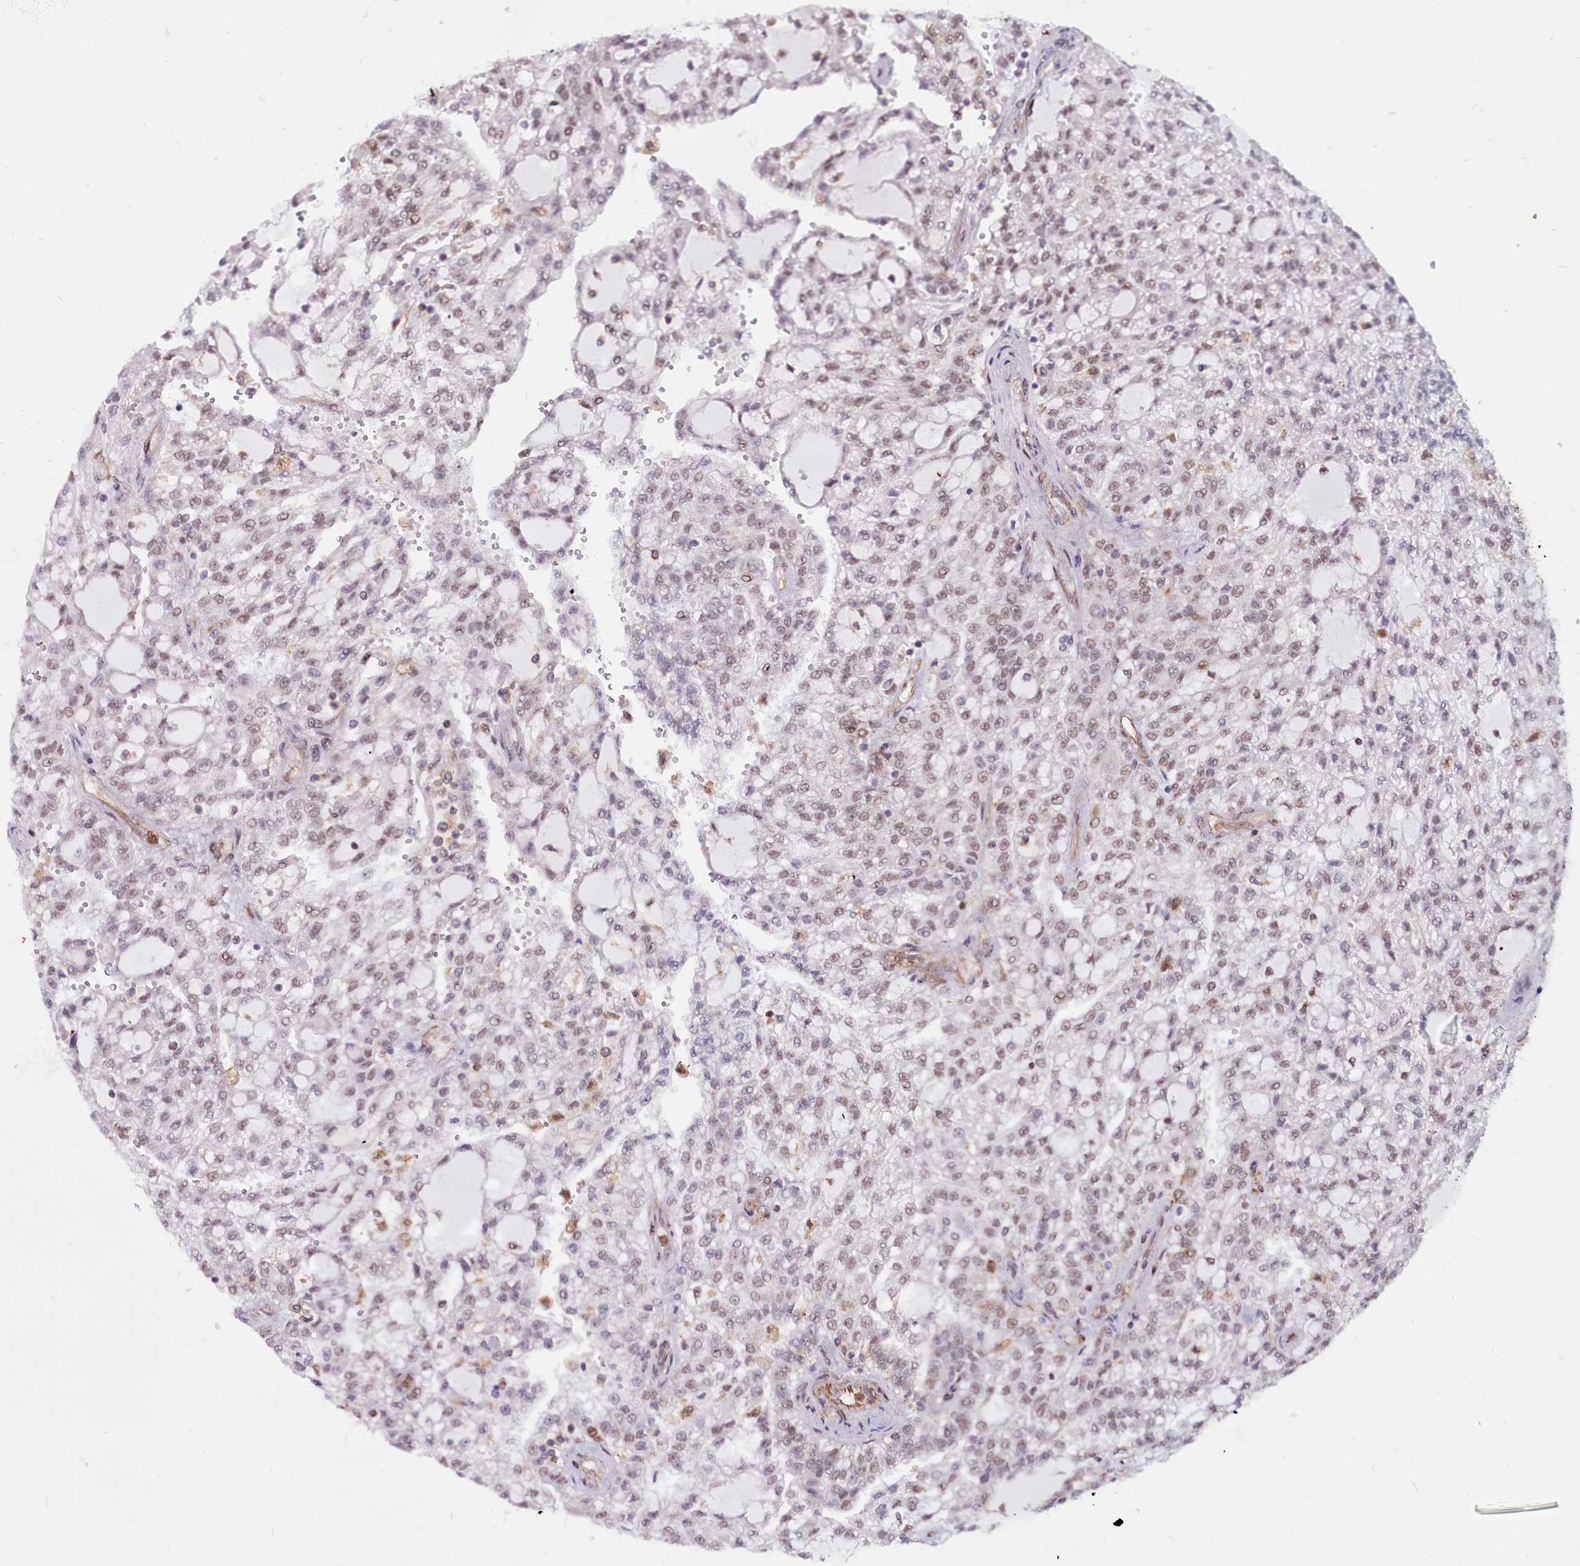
{"staining": {"intensity": "weak", "quantity": ">75%", "location": "nuclear"}, "tissue": "renal cancer", "cell_type": "Tumor cells", "image_type": "cancer", "snomed": [{"axis": "morphology", "description": "Adenocarcinoma, NOS"}, {"axis": "topography", "description": "Kidney"}], "caption": "Immunohistochemistry photomicrograph of renal adenocarcinoma stained for a protein (brown), which reveals low levels of weak nuclear staining in about >75% of tumor cells.", "gene": "CLK3", "patient": {"sex": "male", "age": 63}}